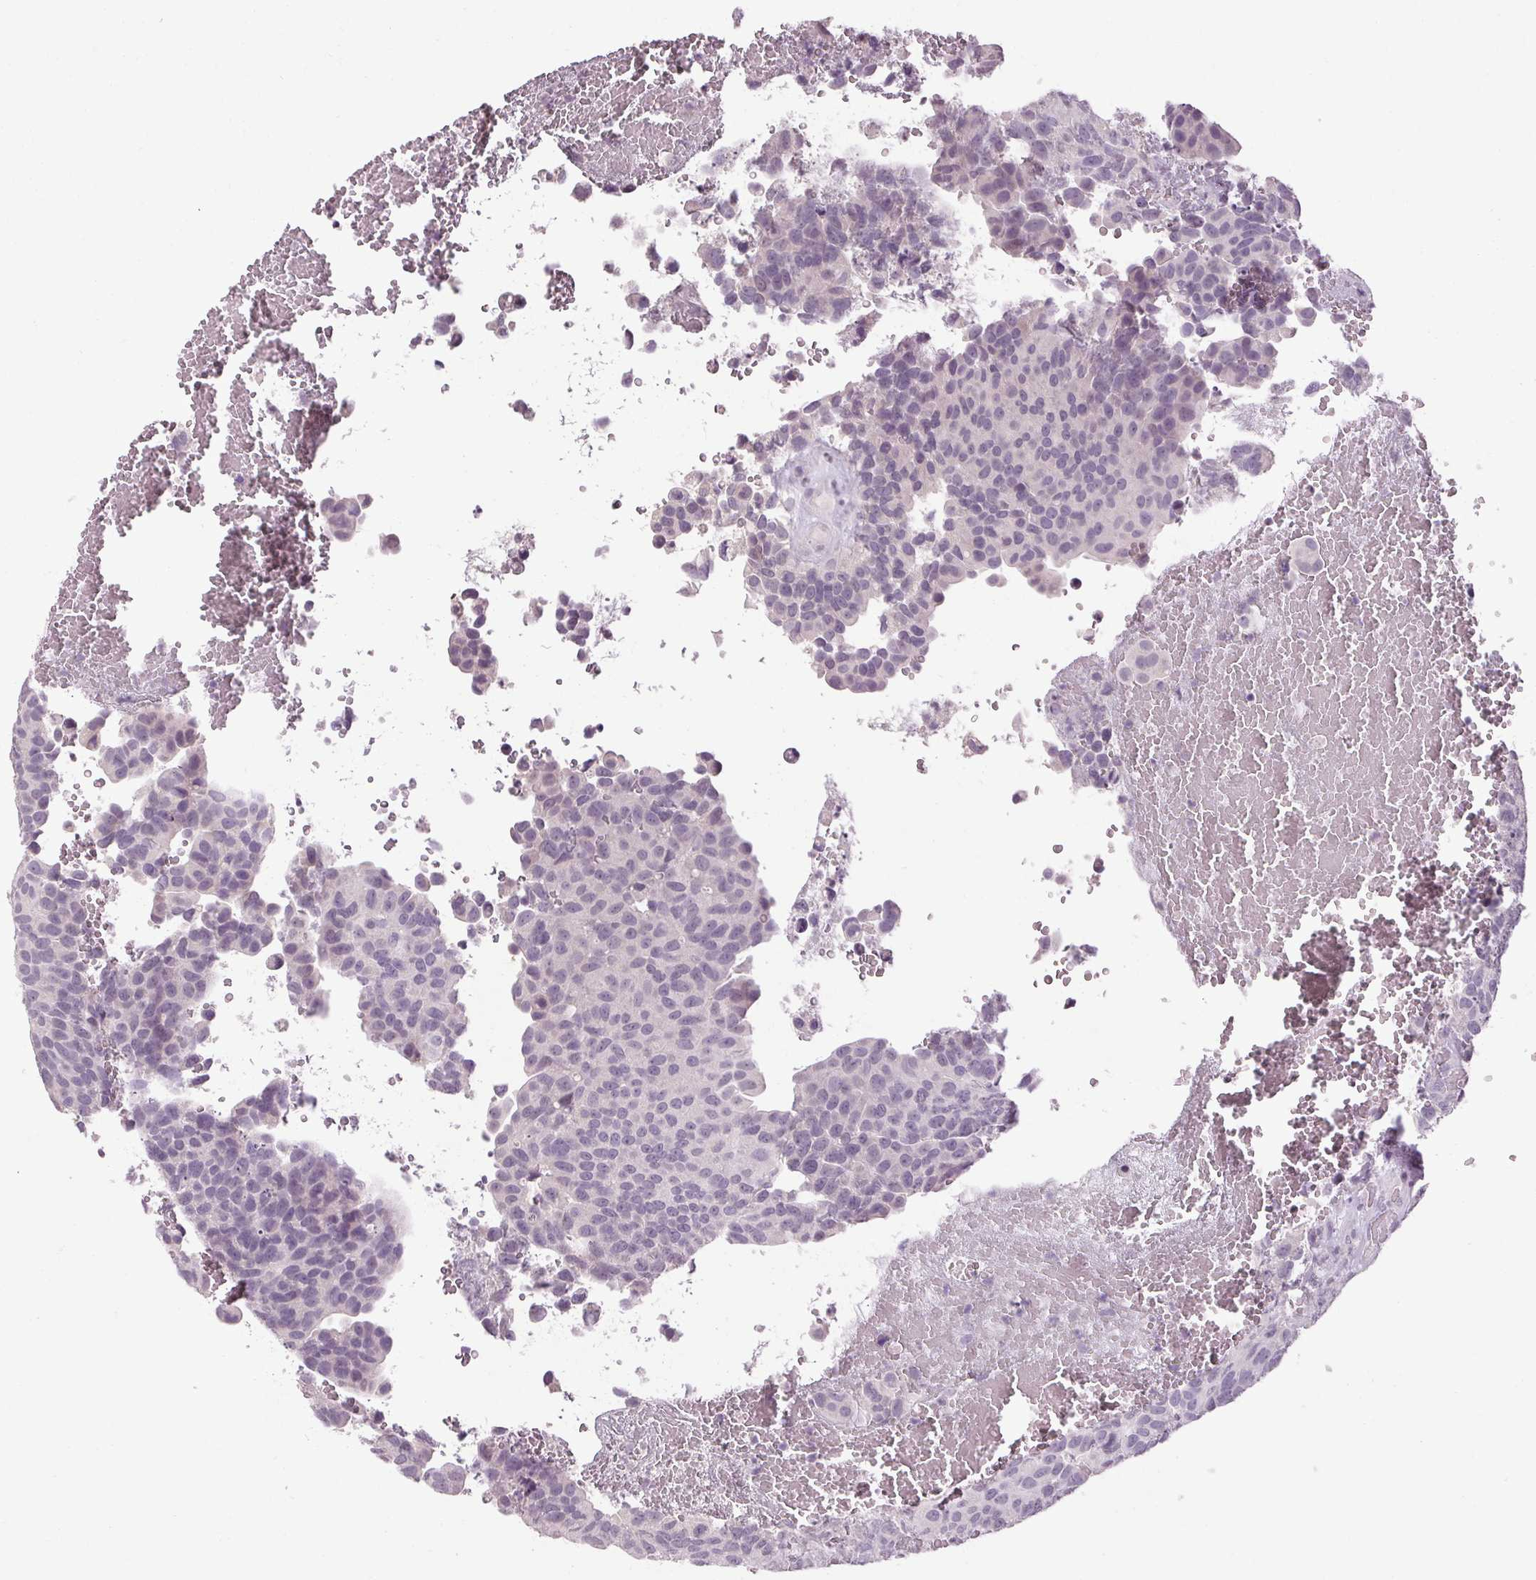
{"staining": {"intensity": "negative", "quantity": "none", "location": "none"}, "tissue": "urothelial cancer", "cell_type": "Tumor cells", "image_type": "cancer", "snomed": [{"axis": "morphology", "description": "Urothelial carcinoma, Low grade"}, {"axis": "topography", "description": "Urinary bladder"}], "caption": "An immunohistochemistry (IHC) histopathology image of low-grade urothelial carcinoma is shown. There is no staining in tumor cells of low-grade urothelial carcinoma. Nuclei are stained in blue.", "gene": "POMC", "patient": {"sex": "male", "age": 76}}